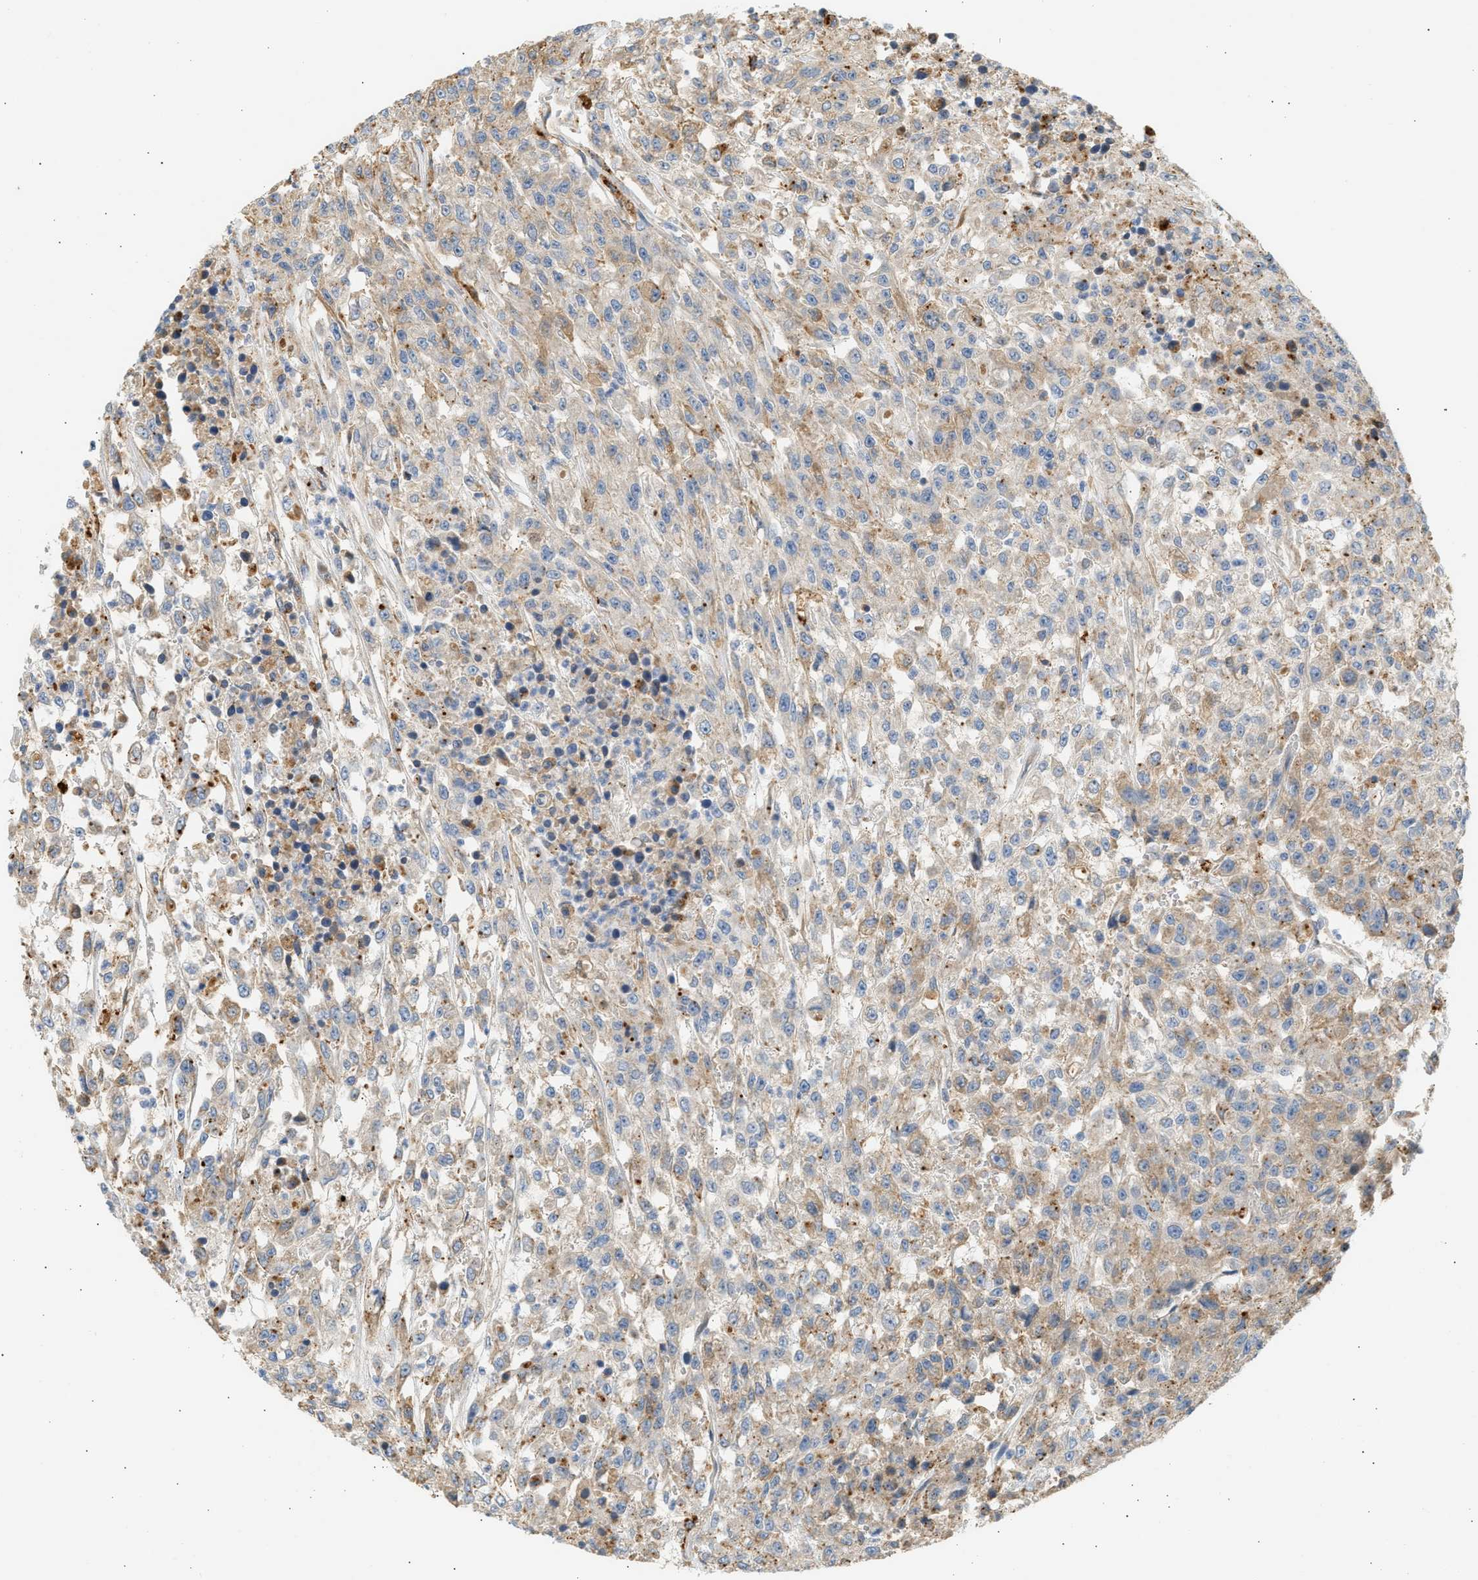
{"staining": {"intensity": "moderate", "quantity": ">75%", "location": "cytoplasmic/membranous"}, "tissue": "urothelial cancer", "cell_type": "Tumor cells", "image_type": "cancer", "snomed": [{"axis": "morphology", "description": "Urothelial carcinoma, High grade"}, {"axis": "topography", "description": "Urinary bladder"}], "caption": "The immunohistochemical stain highlights moderate cytoplasmic/membranous positivity in tumor cells of urothelial cancer tissue.", "gene": "ENTHD1", "patient": {"sex": "male", "age": 46}}